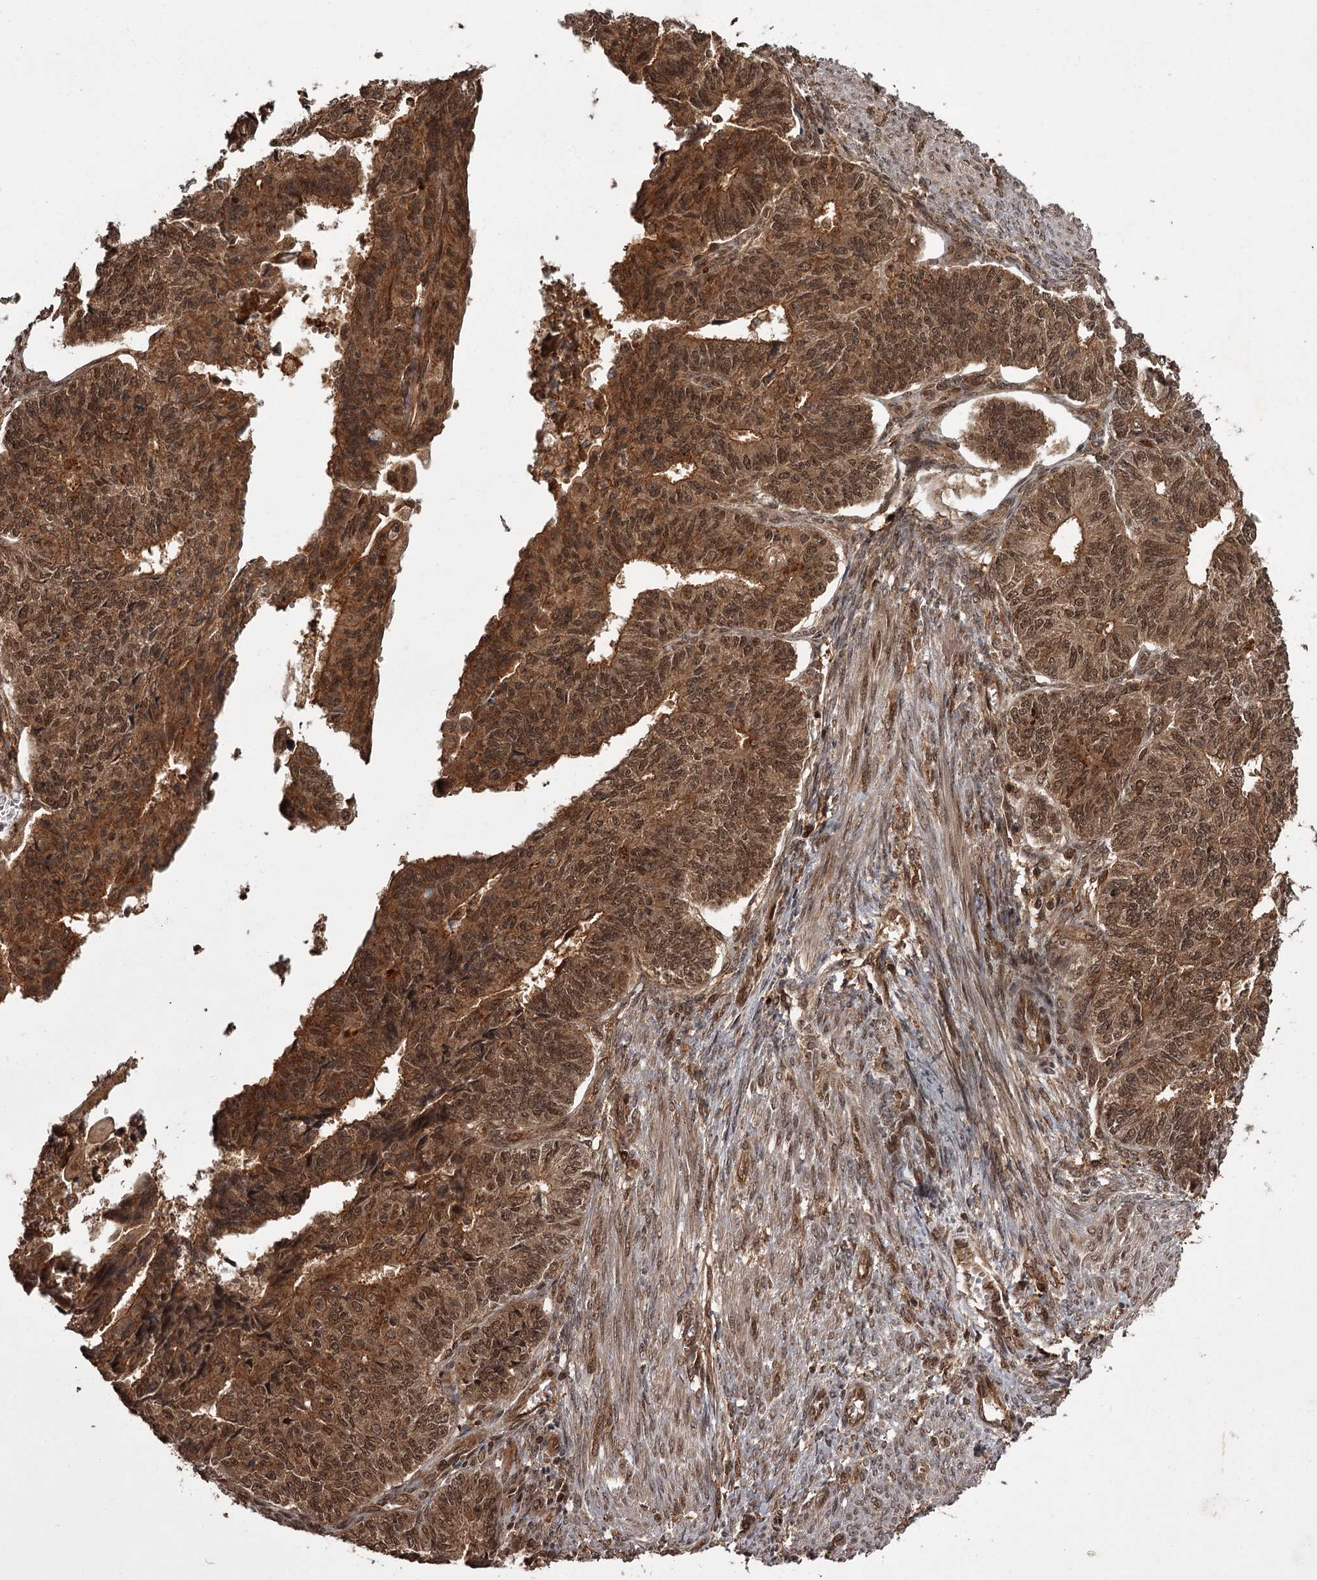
{"staining": {"intensity": "moderate", "quantity": ">75%", "location": "cytoplasmic/membranous,nuclear"}, "tissue": "endometrial cancer", "cell_type": "Tumor cells", "image_type": "cancer", "snomed": [{"axis": "morphology", "description": "Adenocarcinoma, NOS"}, {"axis": "topography", "description": "Endometrium"}], "caption": "There is medium levels of moderate cytoplasmic/membranous and nuclear positivity in tumor cells of endometrial adenocarcinoma, as demonstrated by immunohistochemical staining (brown color).", "gene": "TBC1D23", "patient": {"sex": "female", "age": 32}}